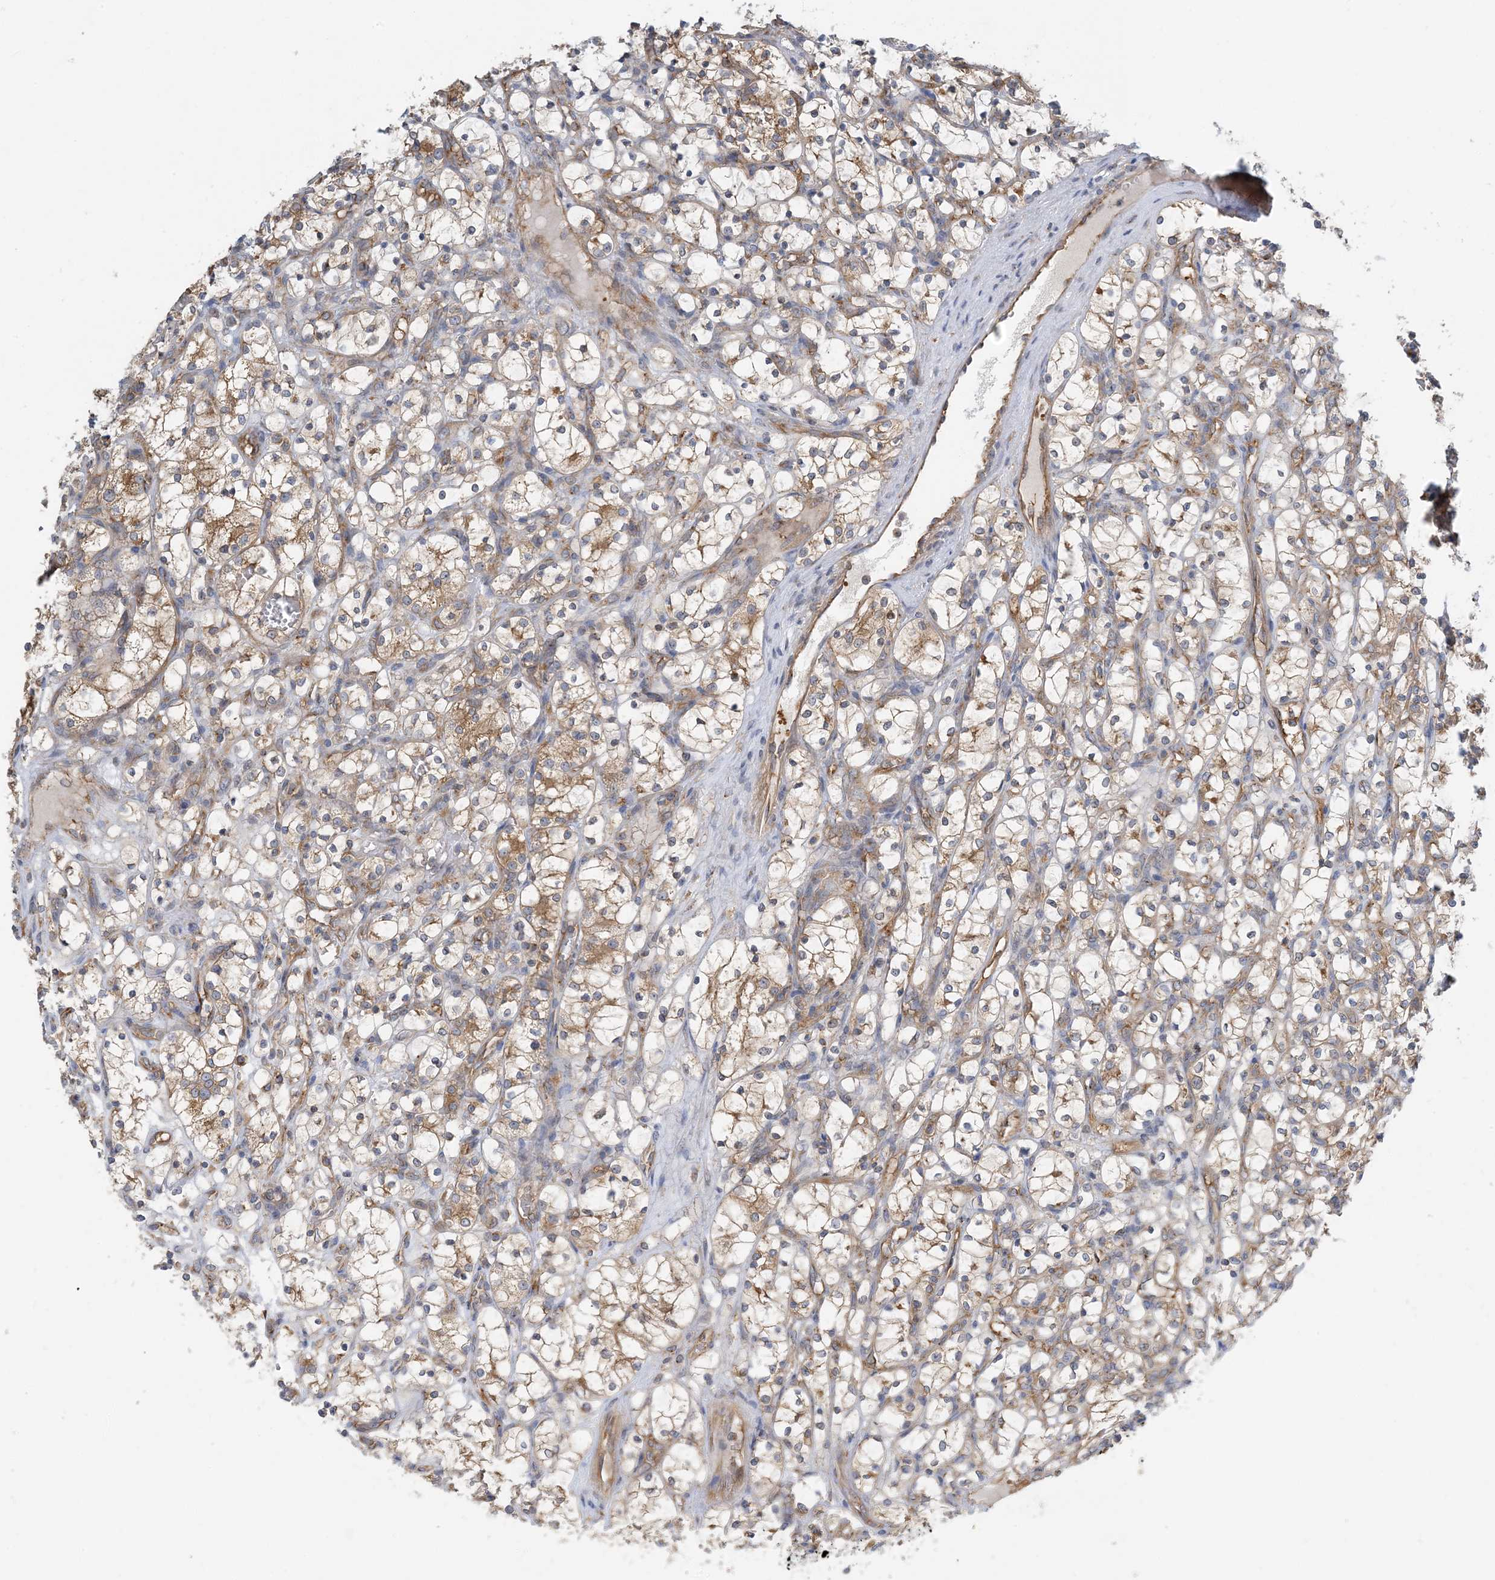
{"staining": {"intensity": "moderate", "quantity": "25%-75%", "location": "cytoplasmic/membranous"}, "tissue": "renal cancer", "cell_type": "Tumor cells", "image_type": "cancer", "snomed": [{"axis": "morphology", "description": "Adenocarcinoma, NOS"}, {"axis": "topography", "description": "Kidney"}], "caption": "Renal cancer stained for a protein reveals moderate cytoplasmic/membranous positivity in tumor cells. The staining was performed using DAB to visualize the protein expression in brown, while the nuclei were stained in blue with hematoxylin (Magnification: 20x).", "gene": "SIDT1", "patient": {"sex": "female", "age": 69}}